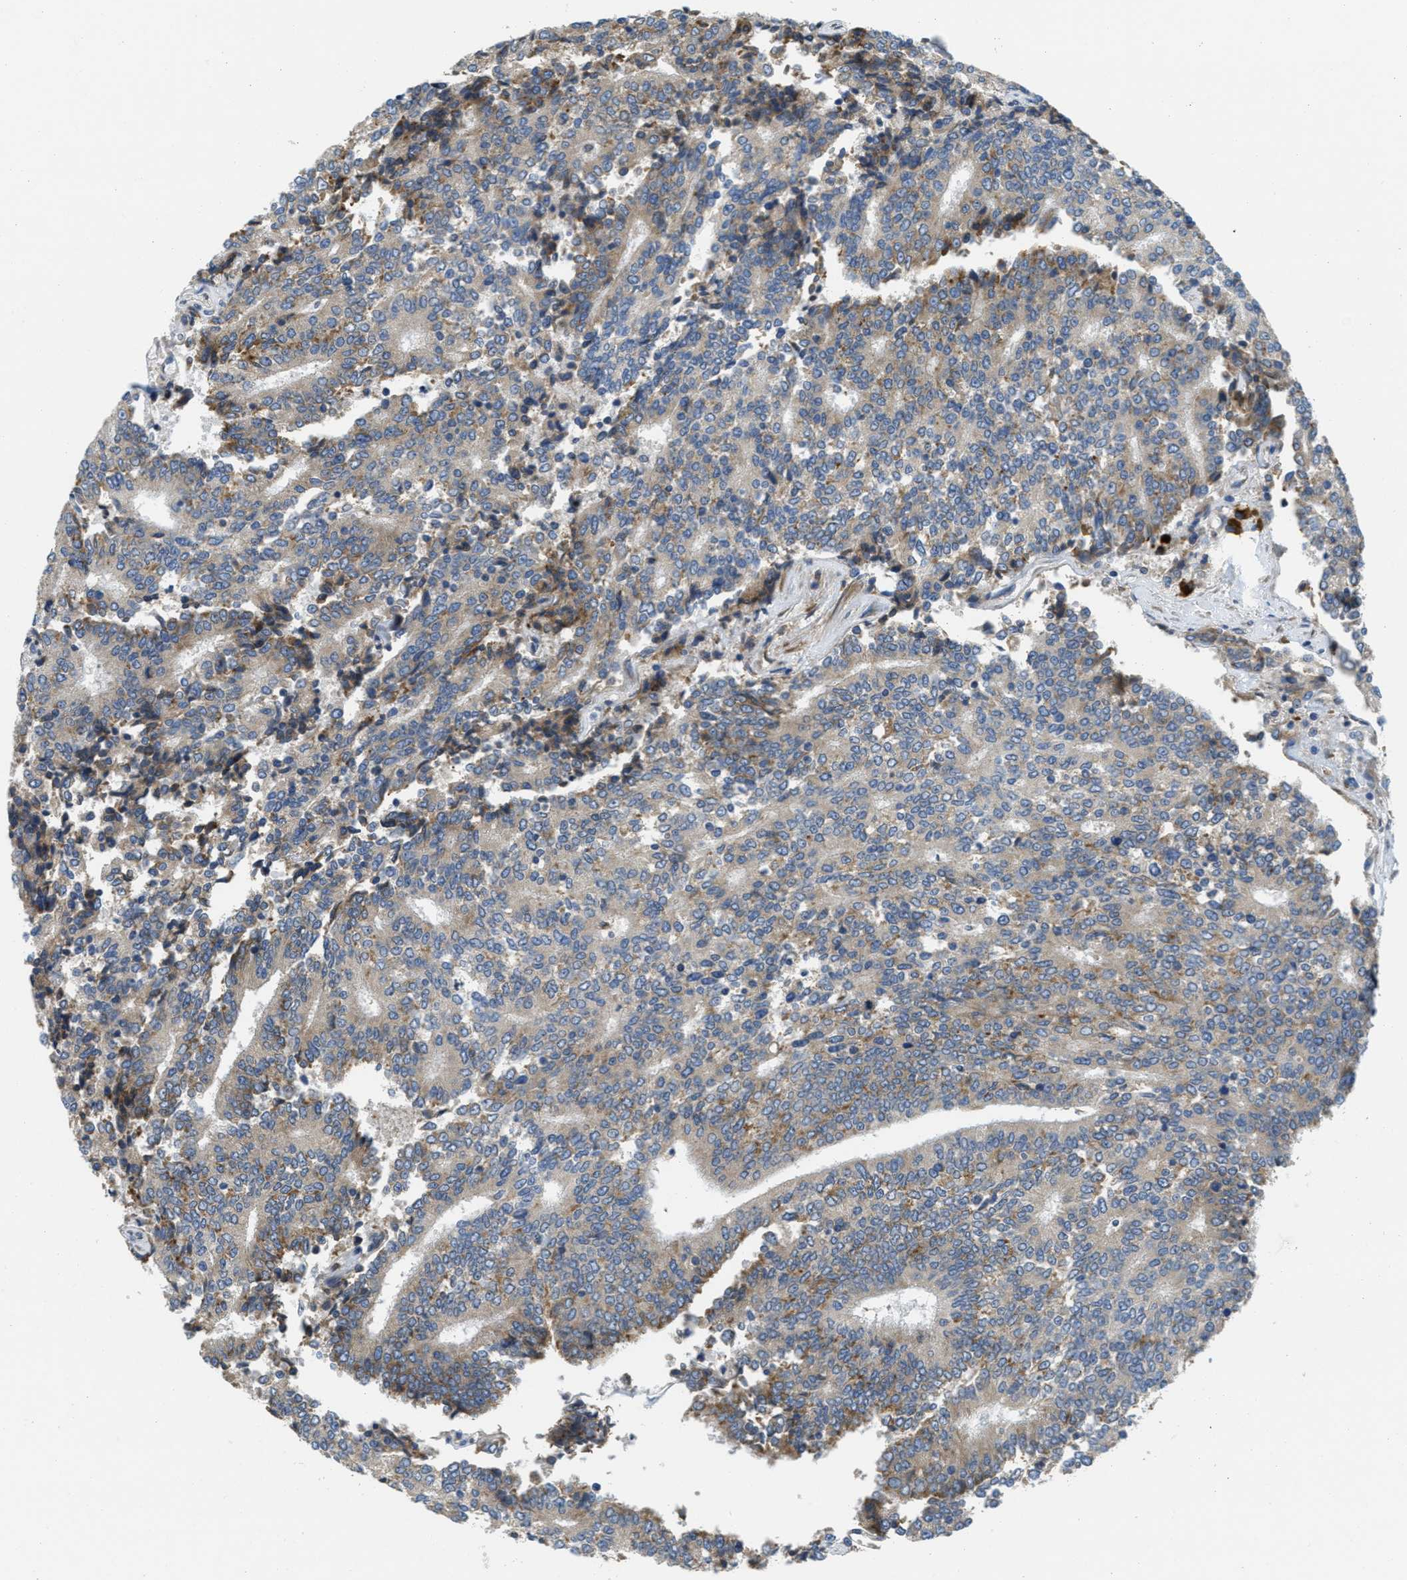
{"staining": {"intensity": "weak", "quantity": "<25%", "location": "cytoplasmic/membranous"}, "tissue": "prostate cancer", "cell_type": "Tumor cells", "image_type": "cancer", "snomed": [{"axis": "morphology", "description": "Normal tissue, NOS"}, {"axis": "morphology", "description": "Adenocarcinoma, High grade"}, {"axis": "topography", "description": "Prostate"}, {"axis": "topography", "description": "Seminal veicle"}], "caption": "This is a micrograph of immunohistochemistry (IHC) staining of prostate cancer, which shows no staining in tumor cells.", "gene": "SSR1", "patient": {"sex": "male", "age": 55}}